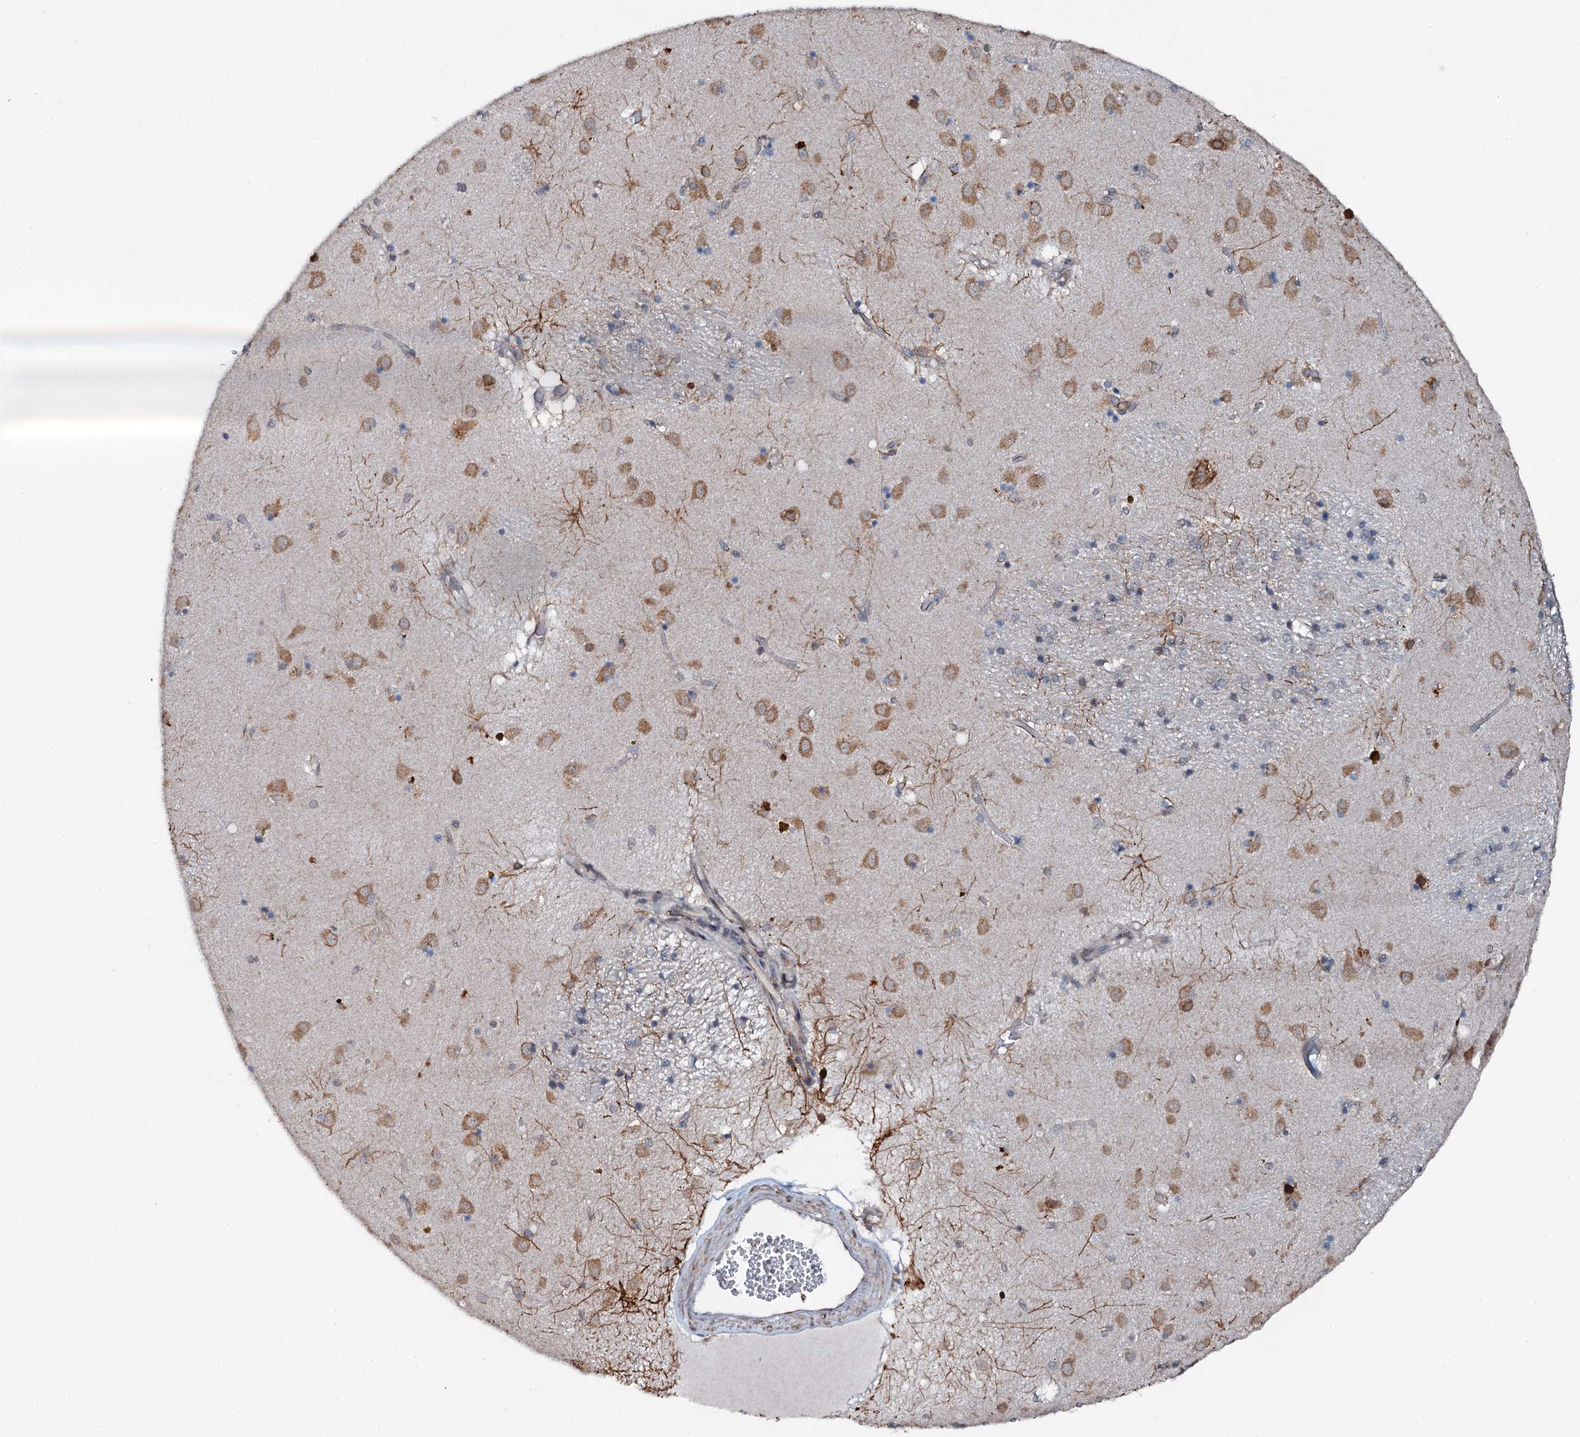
{"staining": {"intensity": "moderate", "quantity": "<25%", "location": "cytoplasmic/membranous"}, "tissue": "caudate", "cell_type": "Glial cells", "image_type": "normal", "snomed": [{"axis": "morphology", "description": "Normal tissue, NOS"}, {"axis": "topography", "description": "Lateral ventricle wall"}], "caption": "A low amount of moderate cytoplasmic/membranous positivity is seen in about <25% of glial cells in normal caudate. Nuclei are stained in blue.", "gene": "EDC4", "patient": {"sex": "male", "age": 70}}